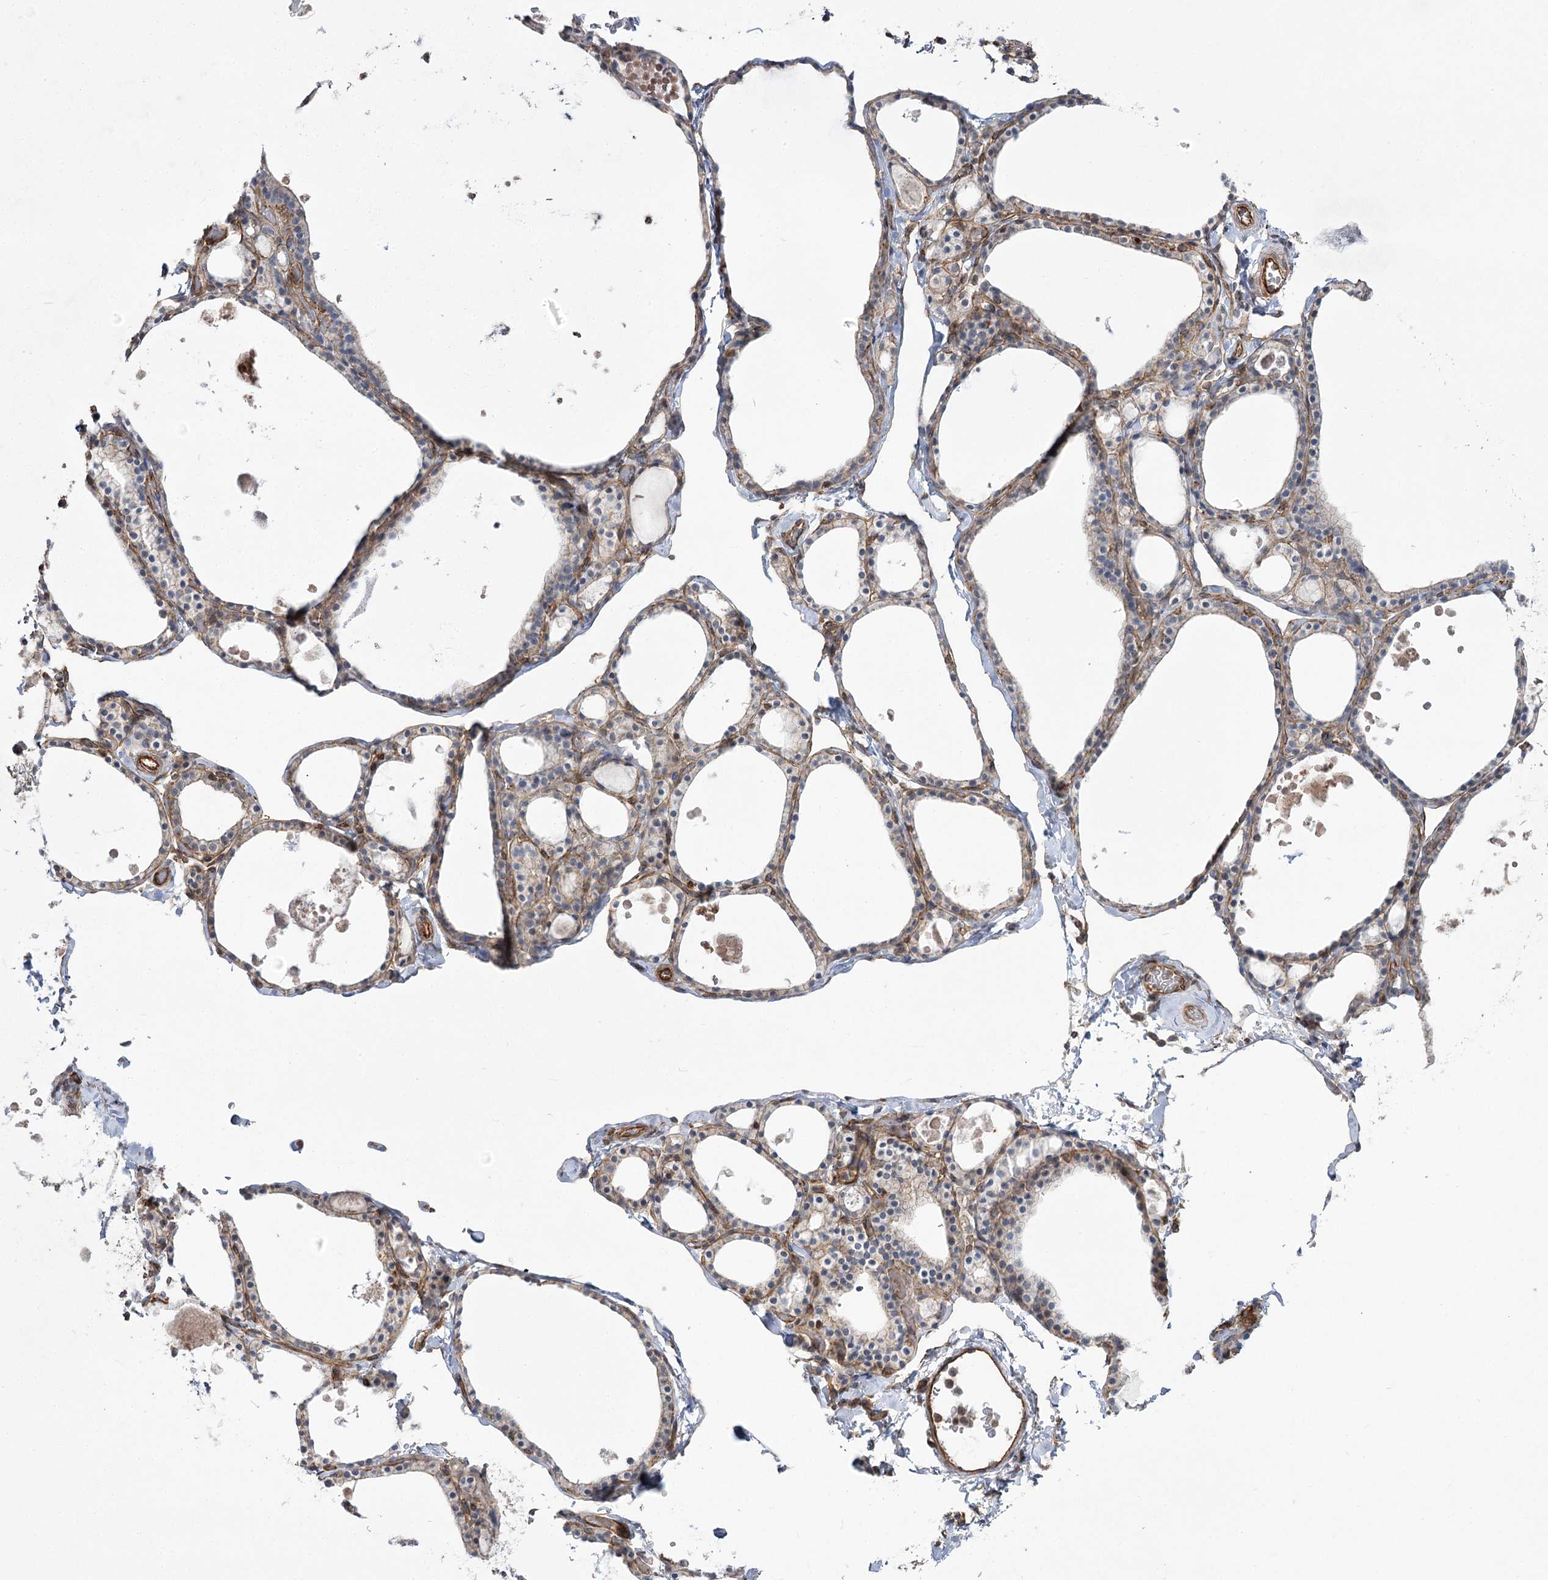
{"staining": {"intensity": "weak", "quantity": "<25%", "location": "cytoplasmic/membranous"}, "tissue": "thyroid gland", "cell_type": "Glandular cells", "image_type": "normal", "snomed": [{"axis": "morphology", "description": "Normal tissue, NOS"}, {"axis": "topography", "description": "Thyroid gland"}], "caption": "Immunohistochemical staining of normal thyroid gland reveals no significant expression in glandular cells.", "gene": "SH3BP5L", "patient": {"sex": "male", "age": 56}}